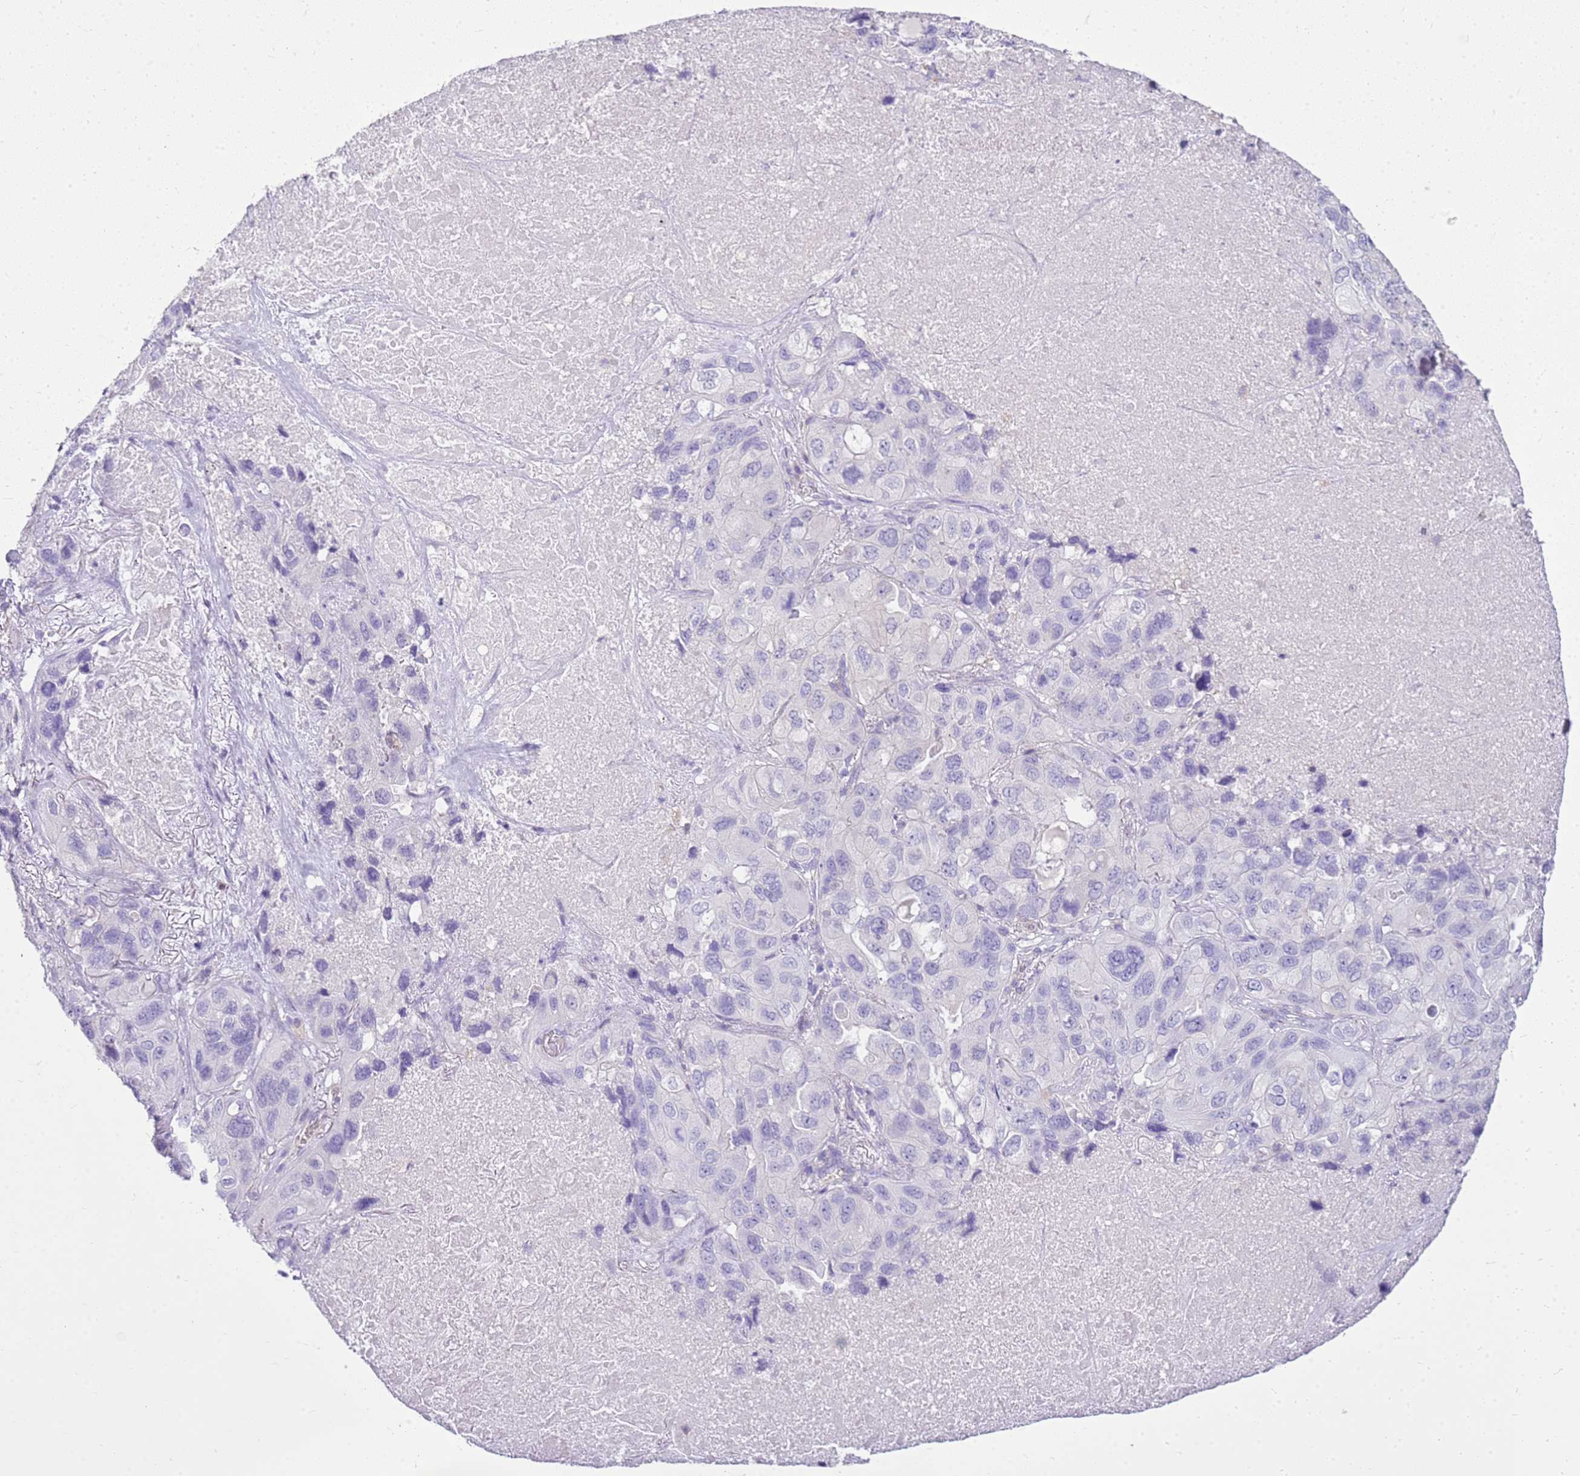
{"staining": {"intensity": "negative", "quantity": "none", "location": "none"}, "tissue": "lung cancer", "cell_type": "Tumor cells", "image_type": "cancer", "snomed": [{"axis": "morphology", "description": "Squamous cell carcinoma, NOS"}, {"axis": "topography", "description": "Lung"}], "caption": "Tumor cells show no significant positivity in lung cancer (squamous cell carcinoma).", "gene": "SULT1E1", "patient": {"sex": "female", "age": 73}}